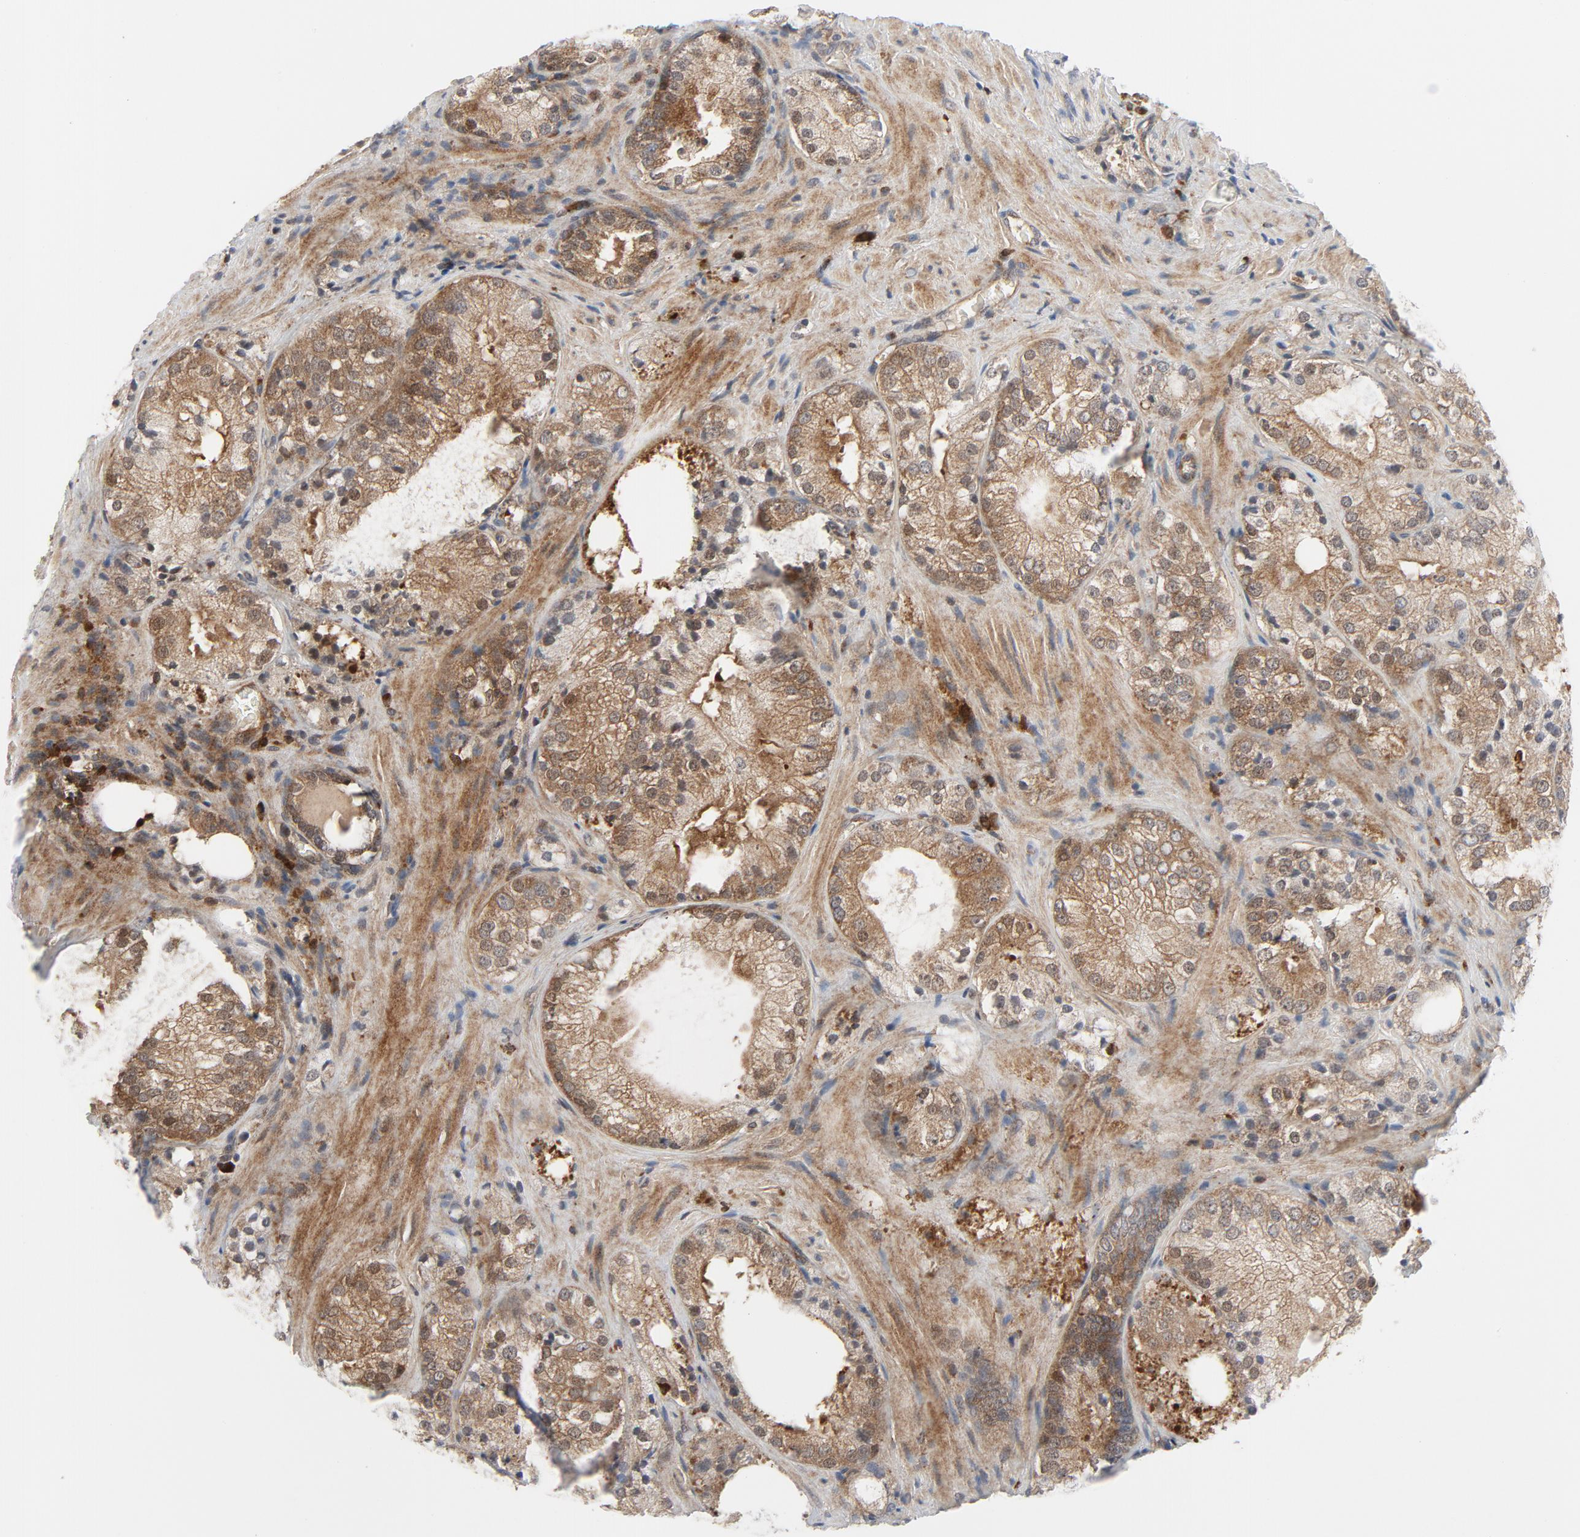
{"staining": {"intensity": "weak", "quantity": ">75%", "location": "cytoplasmic/membranous,nuclear"}, "tissue": "prostate cancer", "cell_type": "Tumor cells", "image_type": "cancer", "snomed": [{"axis": "morphology", "description": "Adenocarcinoma, Low grade"}, {"axis": "topography", "description": "Prostate"}], "caption": "A brown stain shows weak cytoplasmic/membranous and nuclear positivity of a protein in prostate cancer tumor cells.", "gene": "TRADD", "patient": {"sex": "male", "age": 60}}